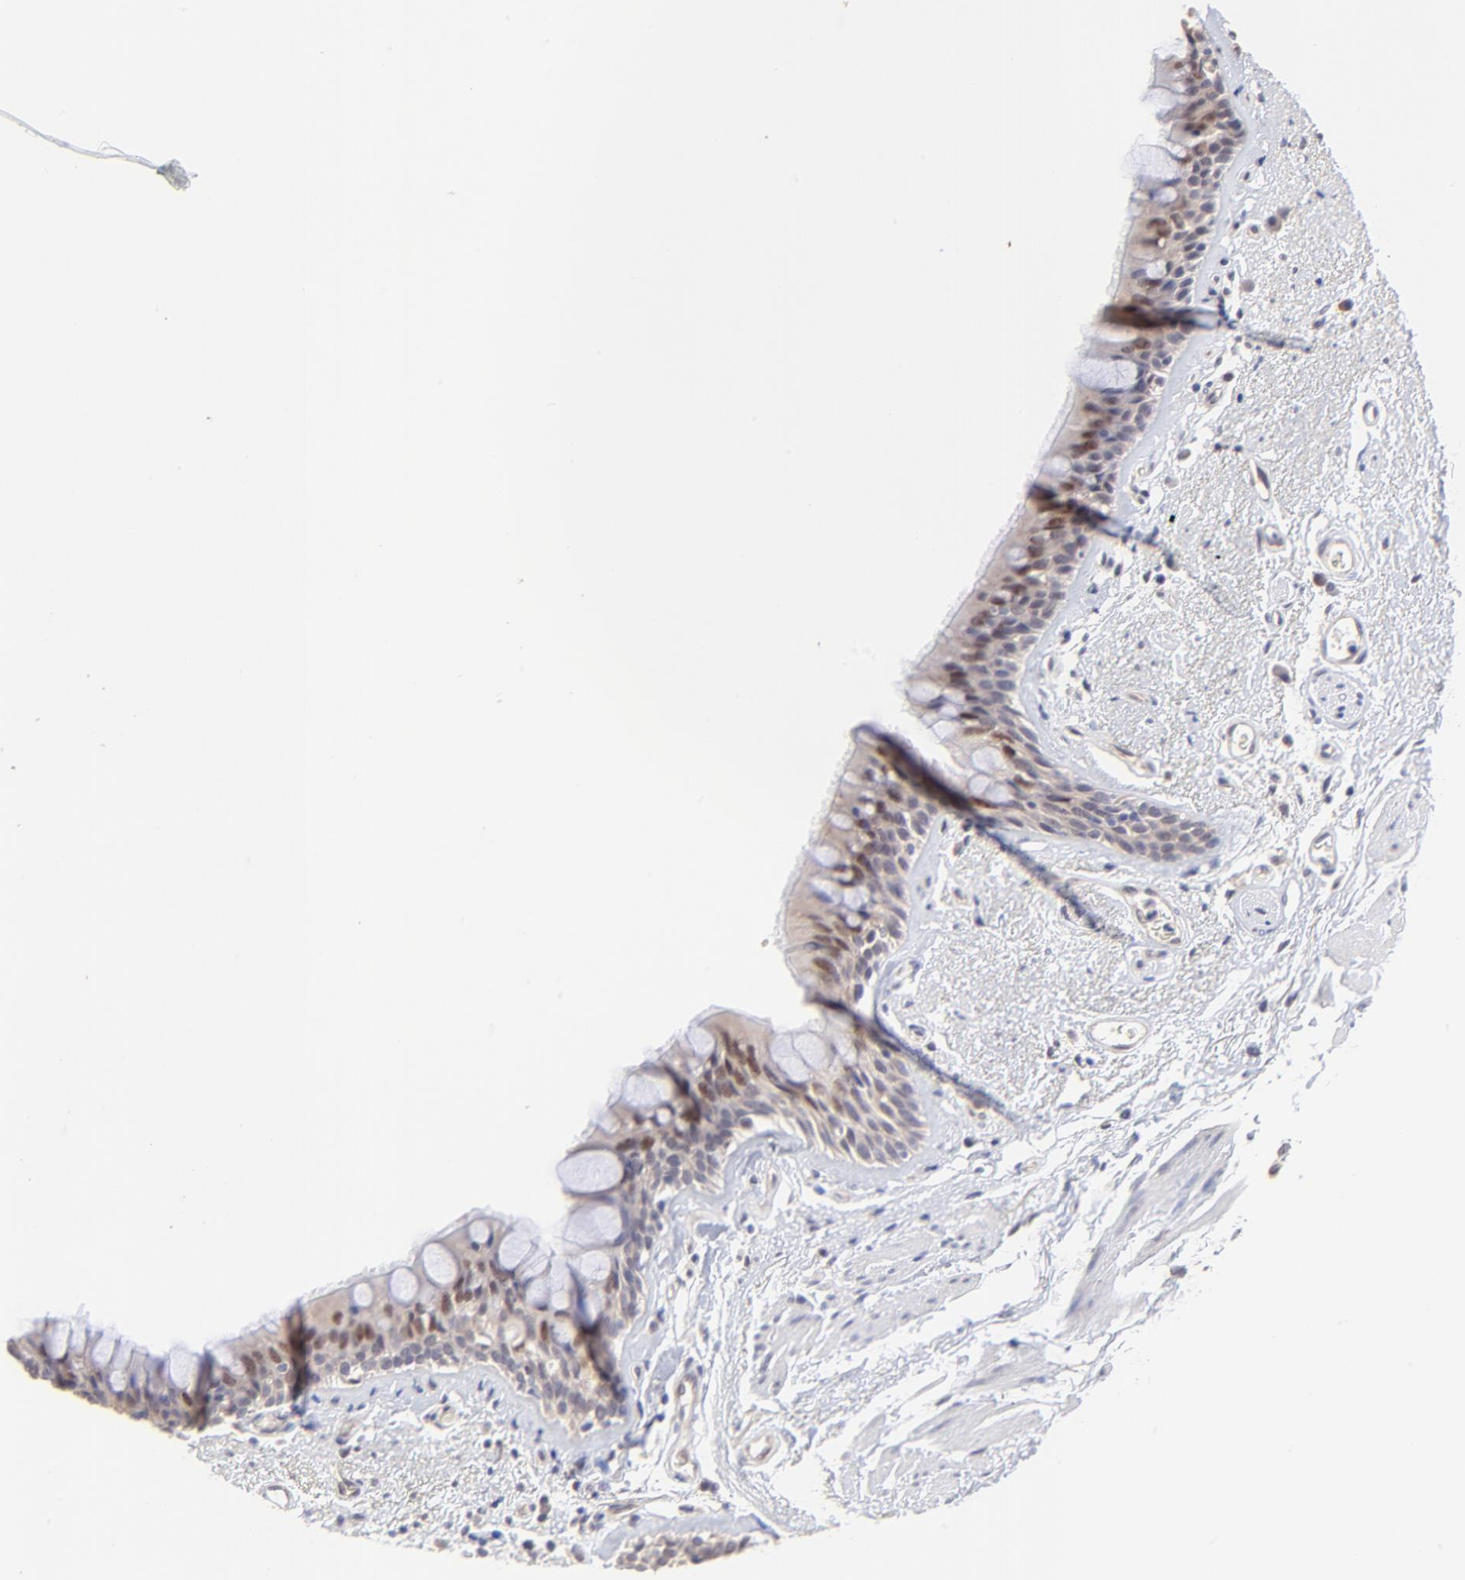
{"staining": {"intensity": "weak", "quantity": "25%-75%", "location": "nuclear"}, "tissue": "bronchus", "cell_type": "Respiratory epithelial cells", "image_type": "normal", "snomed": [{"axis": "morphology", "description": "Normal tissue, NOS"}, {"axis": "morphology", "description": "Adenocarcinoma, NOS"}, {"axis": "topography", "description": "Bronchus"}, {"axis": "topography", "description": "Lung"}], "caption": "Brown immunohistochemical staining in normal bronchus shows weak nuclear positivity in about 25%-75% of respiratory epithelial cells.", "gene": "ZNF747", "patient": {"sex": "female", "age": 54}}